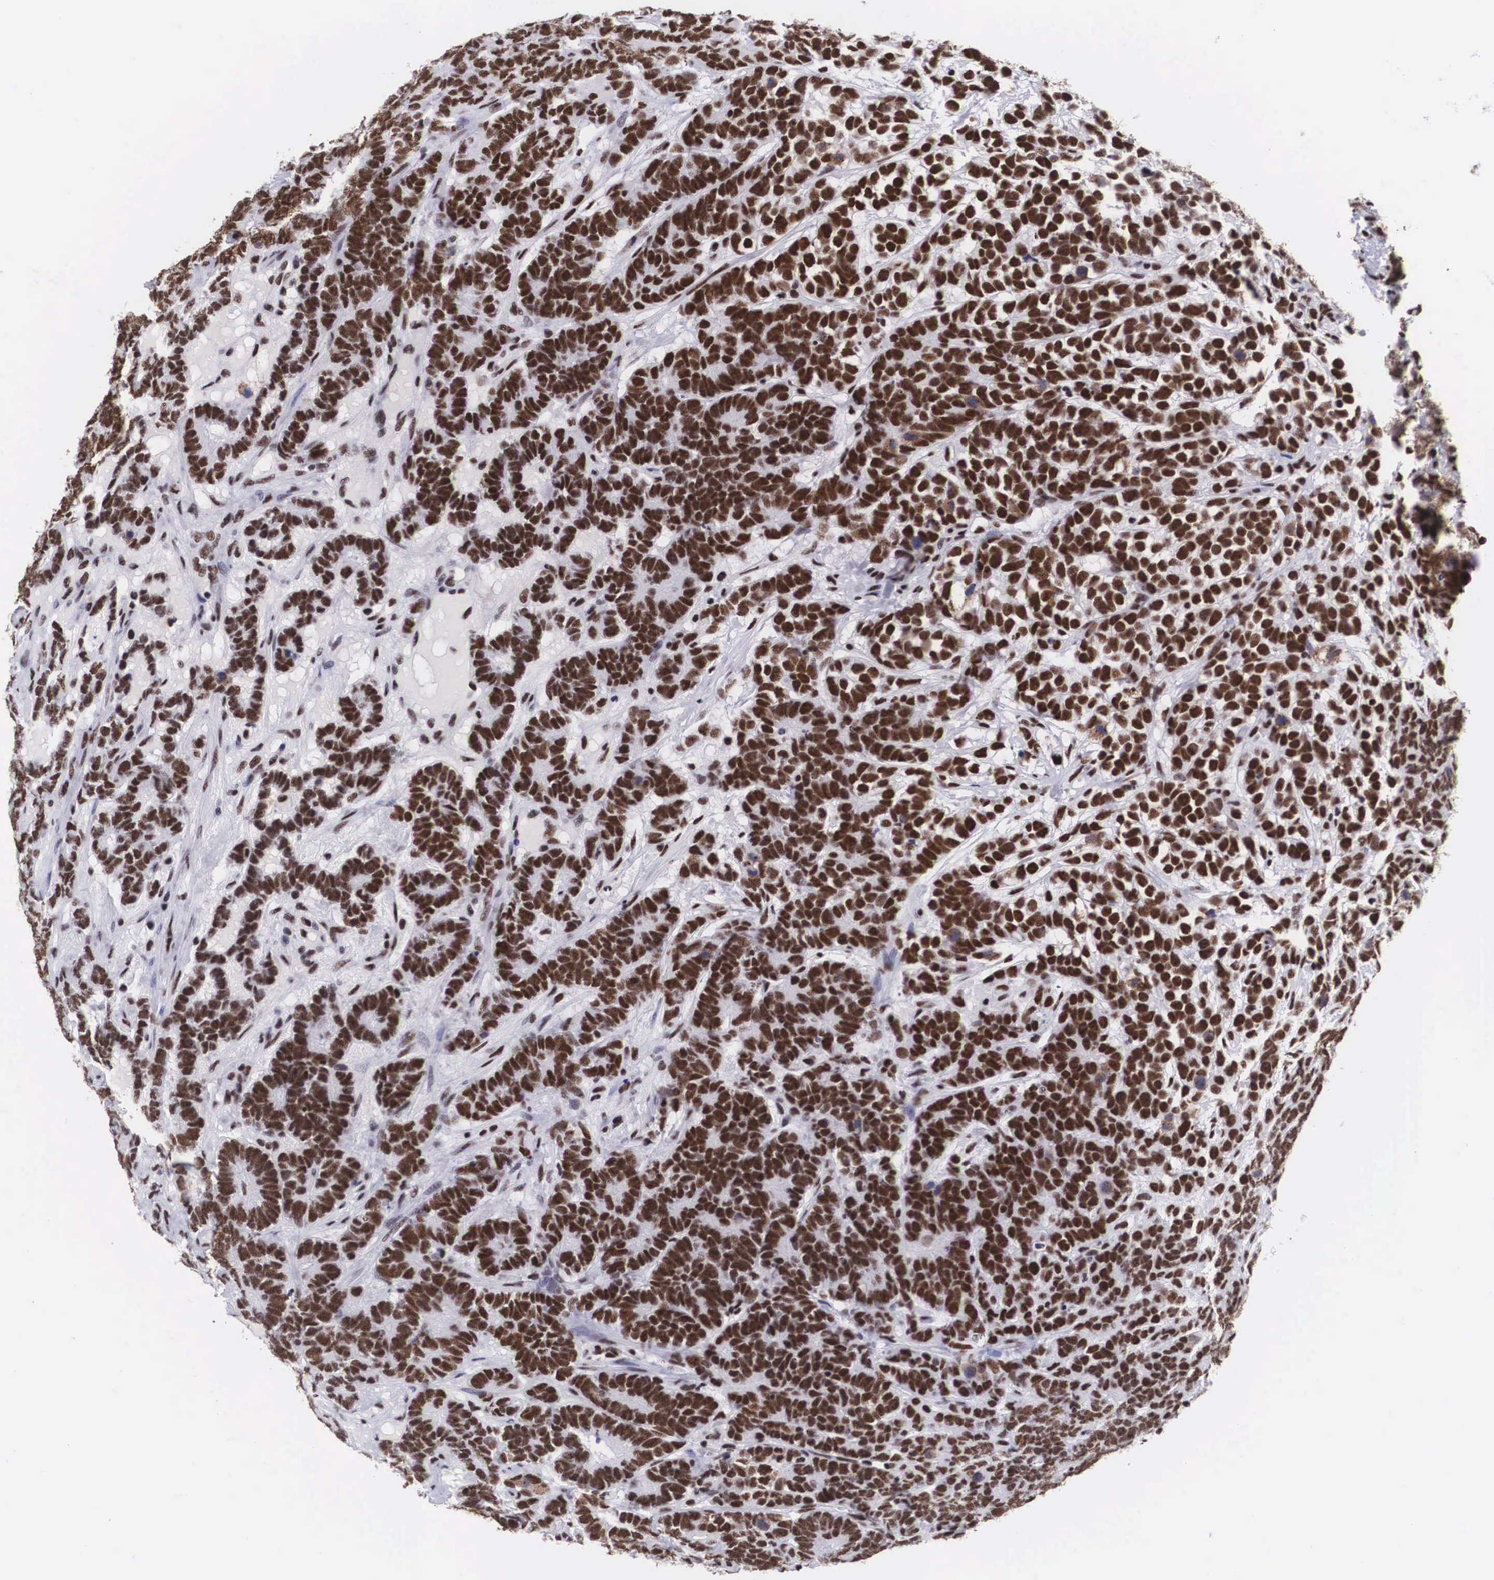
{"staining": {"intensity": "moderate", "quantity": ">75%", "location": "nuclear"}, "tissue": "testis cancer", "cell_type": "Tumor cells", "image_type": "cancer", "snomed": [{"axis": "morphology", "description": "Carcinoma, Embryonal, NOS"}, {"axis": "topography", "description": "Testis"}], "caption": "This is an image of immunohistochemistry staining of testis cancer, which shows moderate expression in the nuclear of tumor cells.", "gene": "SF3A1", "patient": {"sex": "male", "age": 26}}